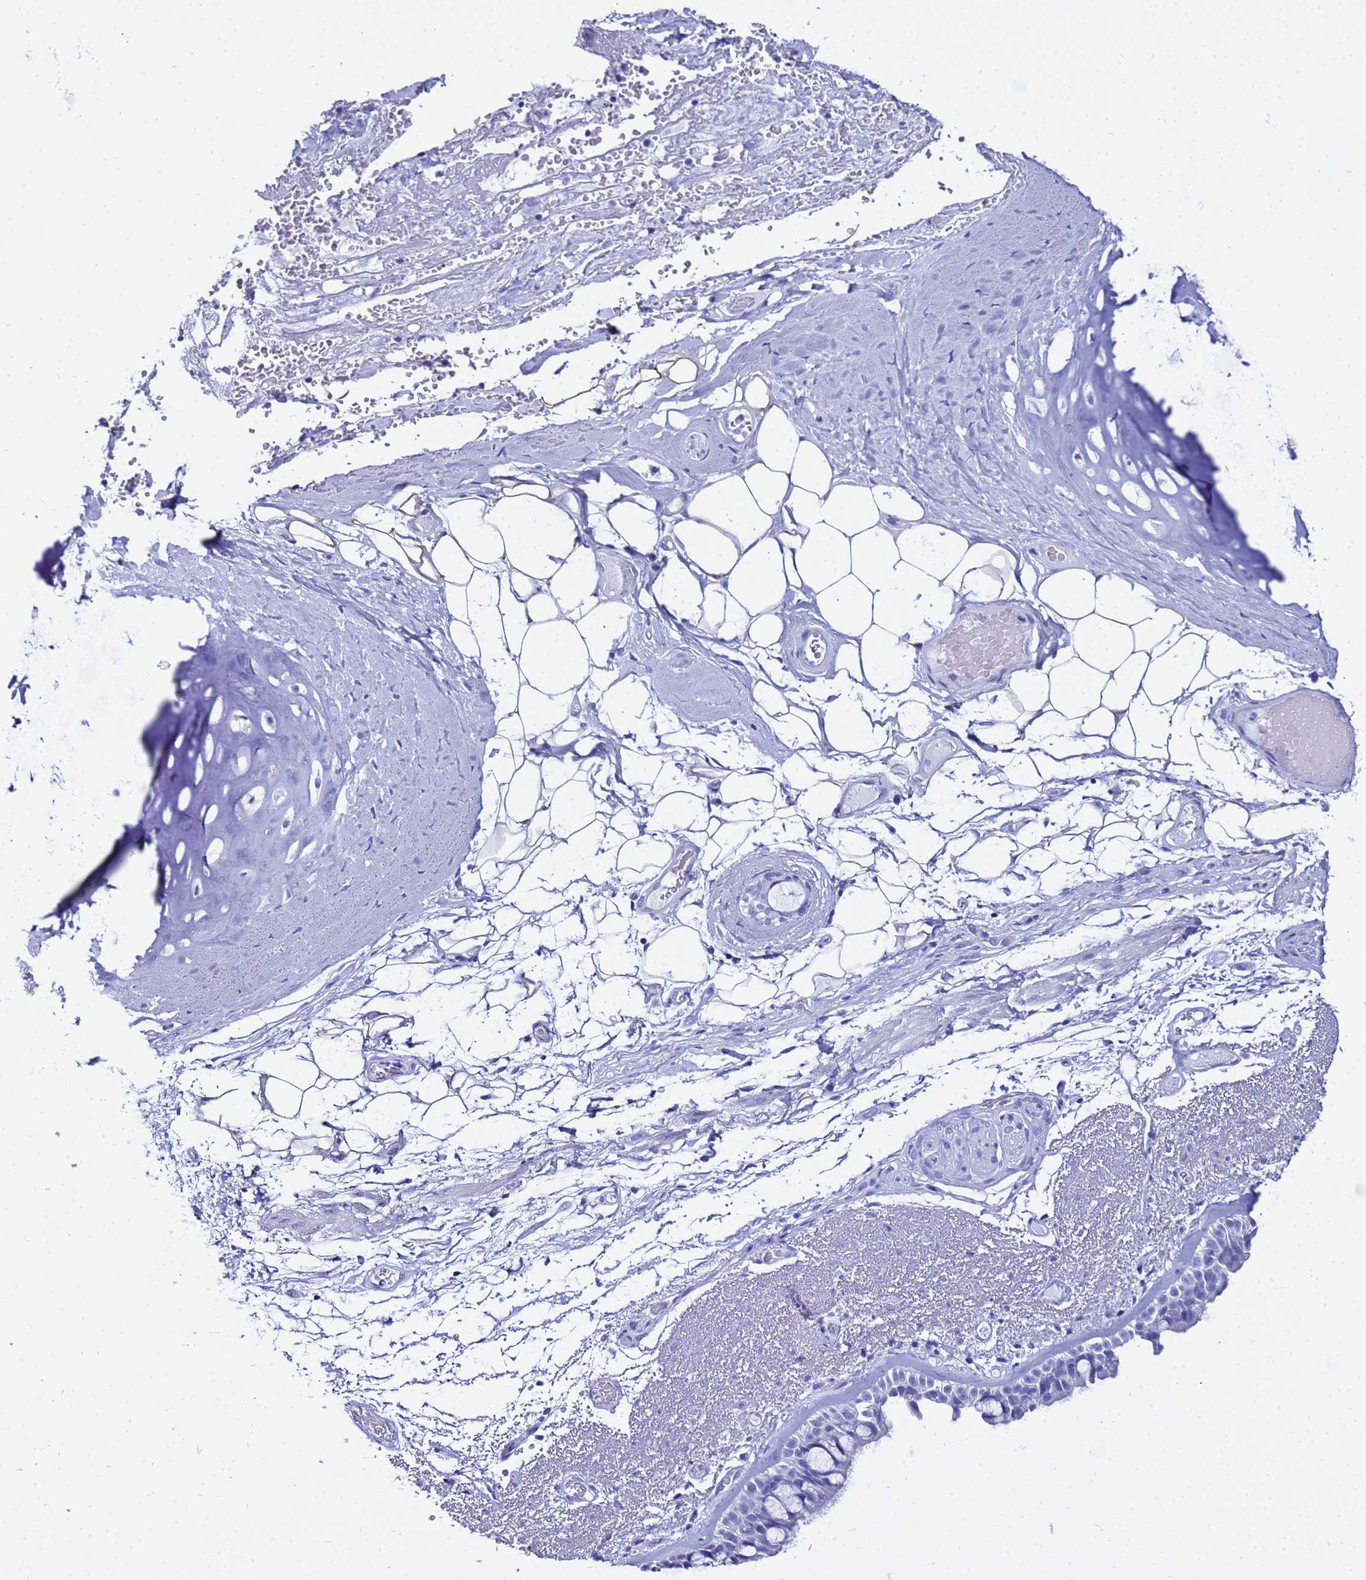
{"staining": {"intensity": "negative", "quantity": "none", "location": "none"}, "tissue": "bronchus", "cell_type": "Respiratory epithelial cells", "image_type": "normal", "snomed": [{"axis": "morphology", "description": "Normal tissue, NOS"}, {"axis": "morphology", "description": "Squamous cell carcinoma, NOS"}, {"axis": "topography", "description": "Lymph node"}, {"axis": "topography", "description": "Bronchus"}, {"axis": "topography", "description": "Lung"}], "caption": "A high-resolution histopathology image shows IHC staining of unremarkable bronchus, which displays no significant staining in respiratory epithelial cells.", "gene": "LIPF", "patient": {"sex": "male", "age": 66}}